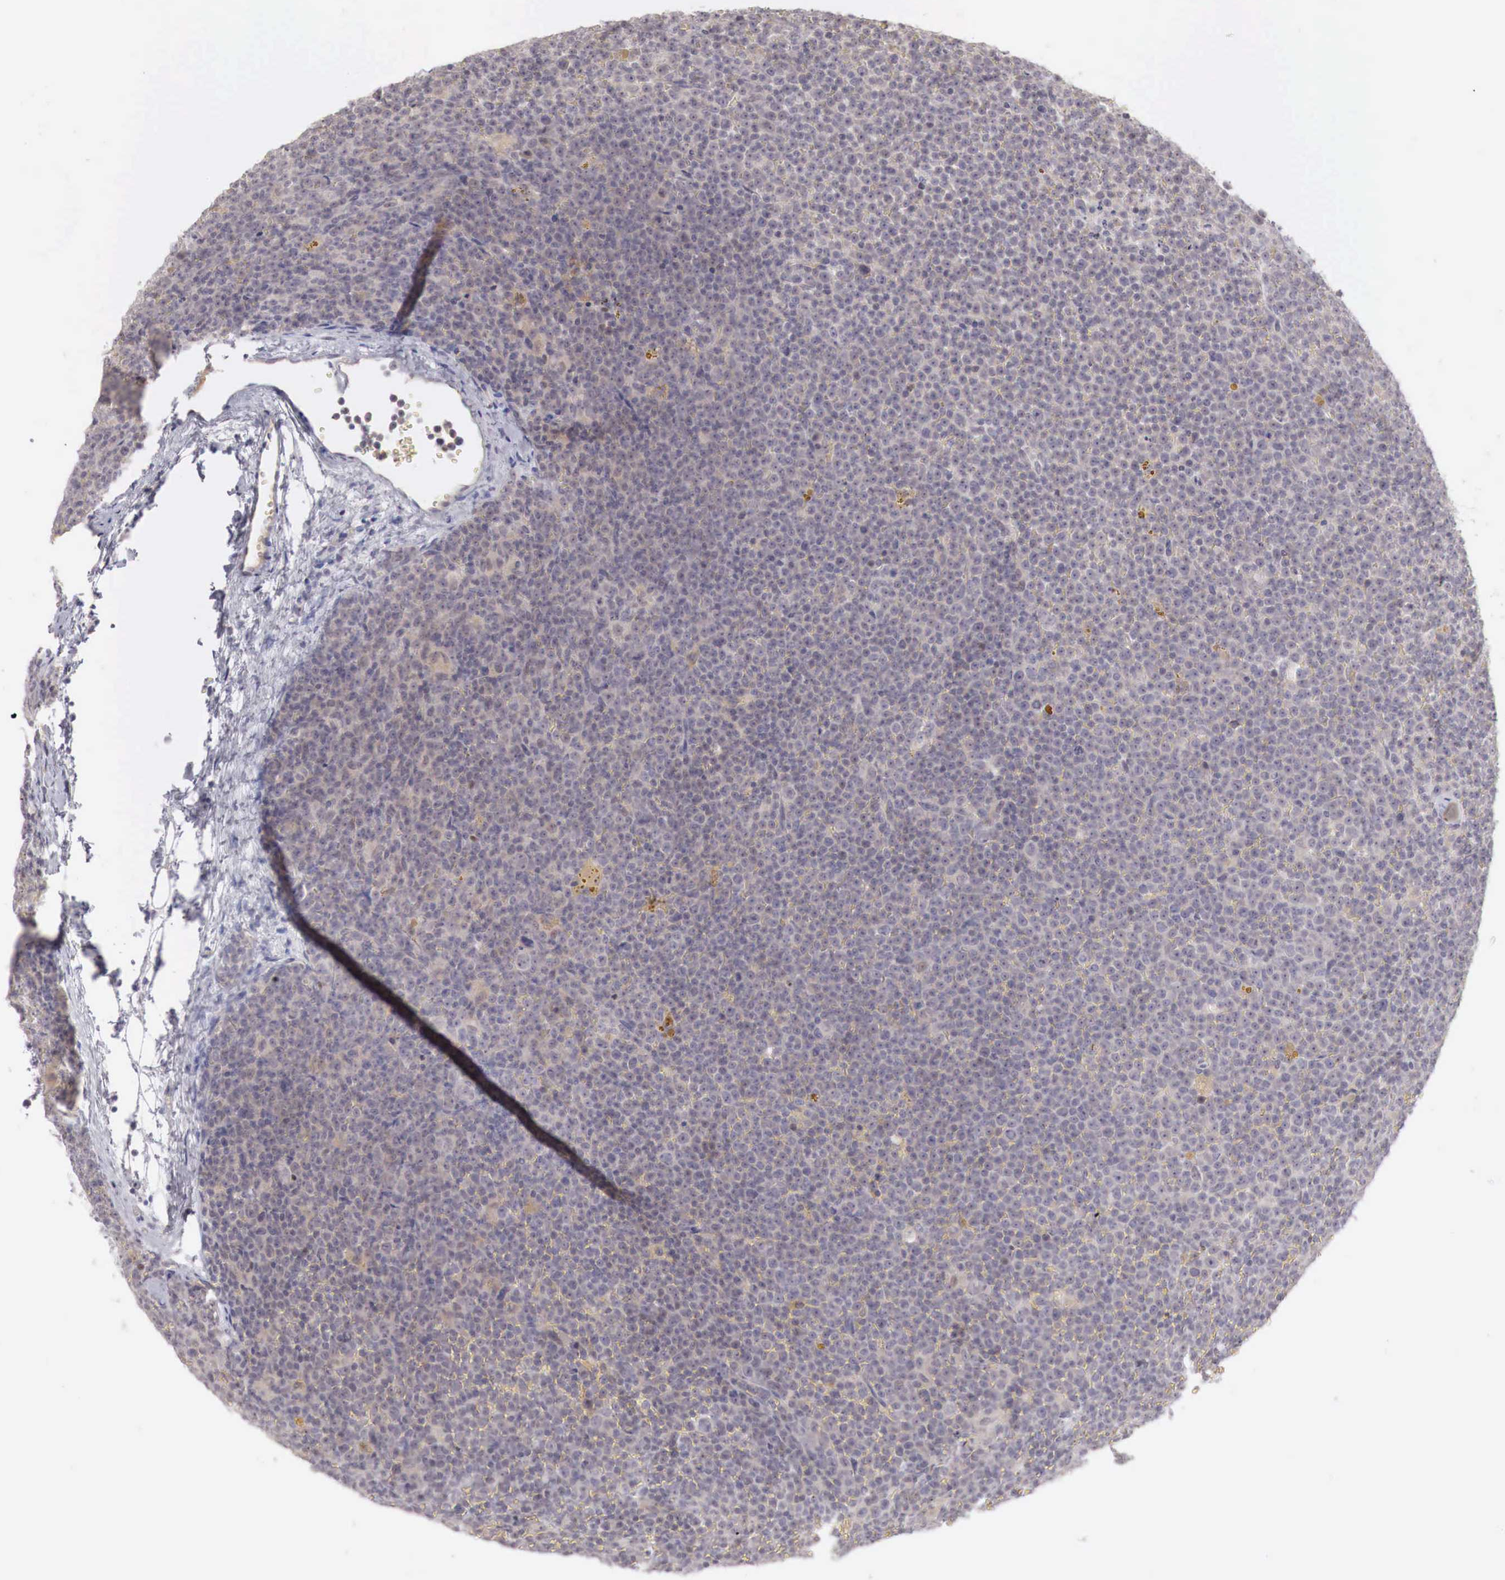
{"staining": {"intensity": "negative", "quantity": "none", "location": "none"}, "tissue": "lymphoma", "cell_type": "Tumor cells", "image_type": "cancer", "snomed": [{"axis": "morphology", "description": "Malignant lymphoma, non-Hodgkin's type, Low grade"}, {"axis": "topography", "description": "Lymph node"}], "caption": "A micrograph of lymphoma stained for a protein demonstrates no brown staining in tumor cells.", "gene": "GATA1", "patient": {"sex": "male", "age": 50}}